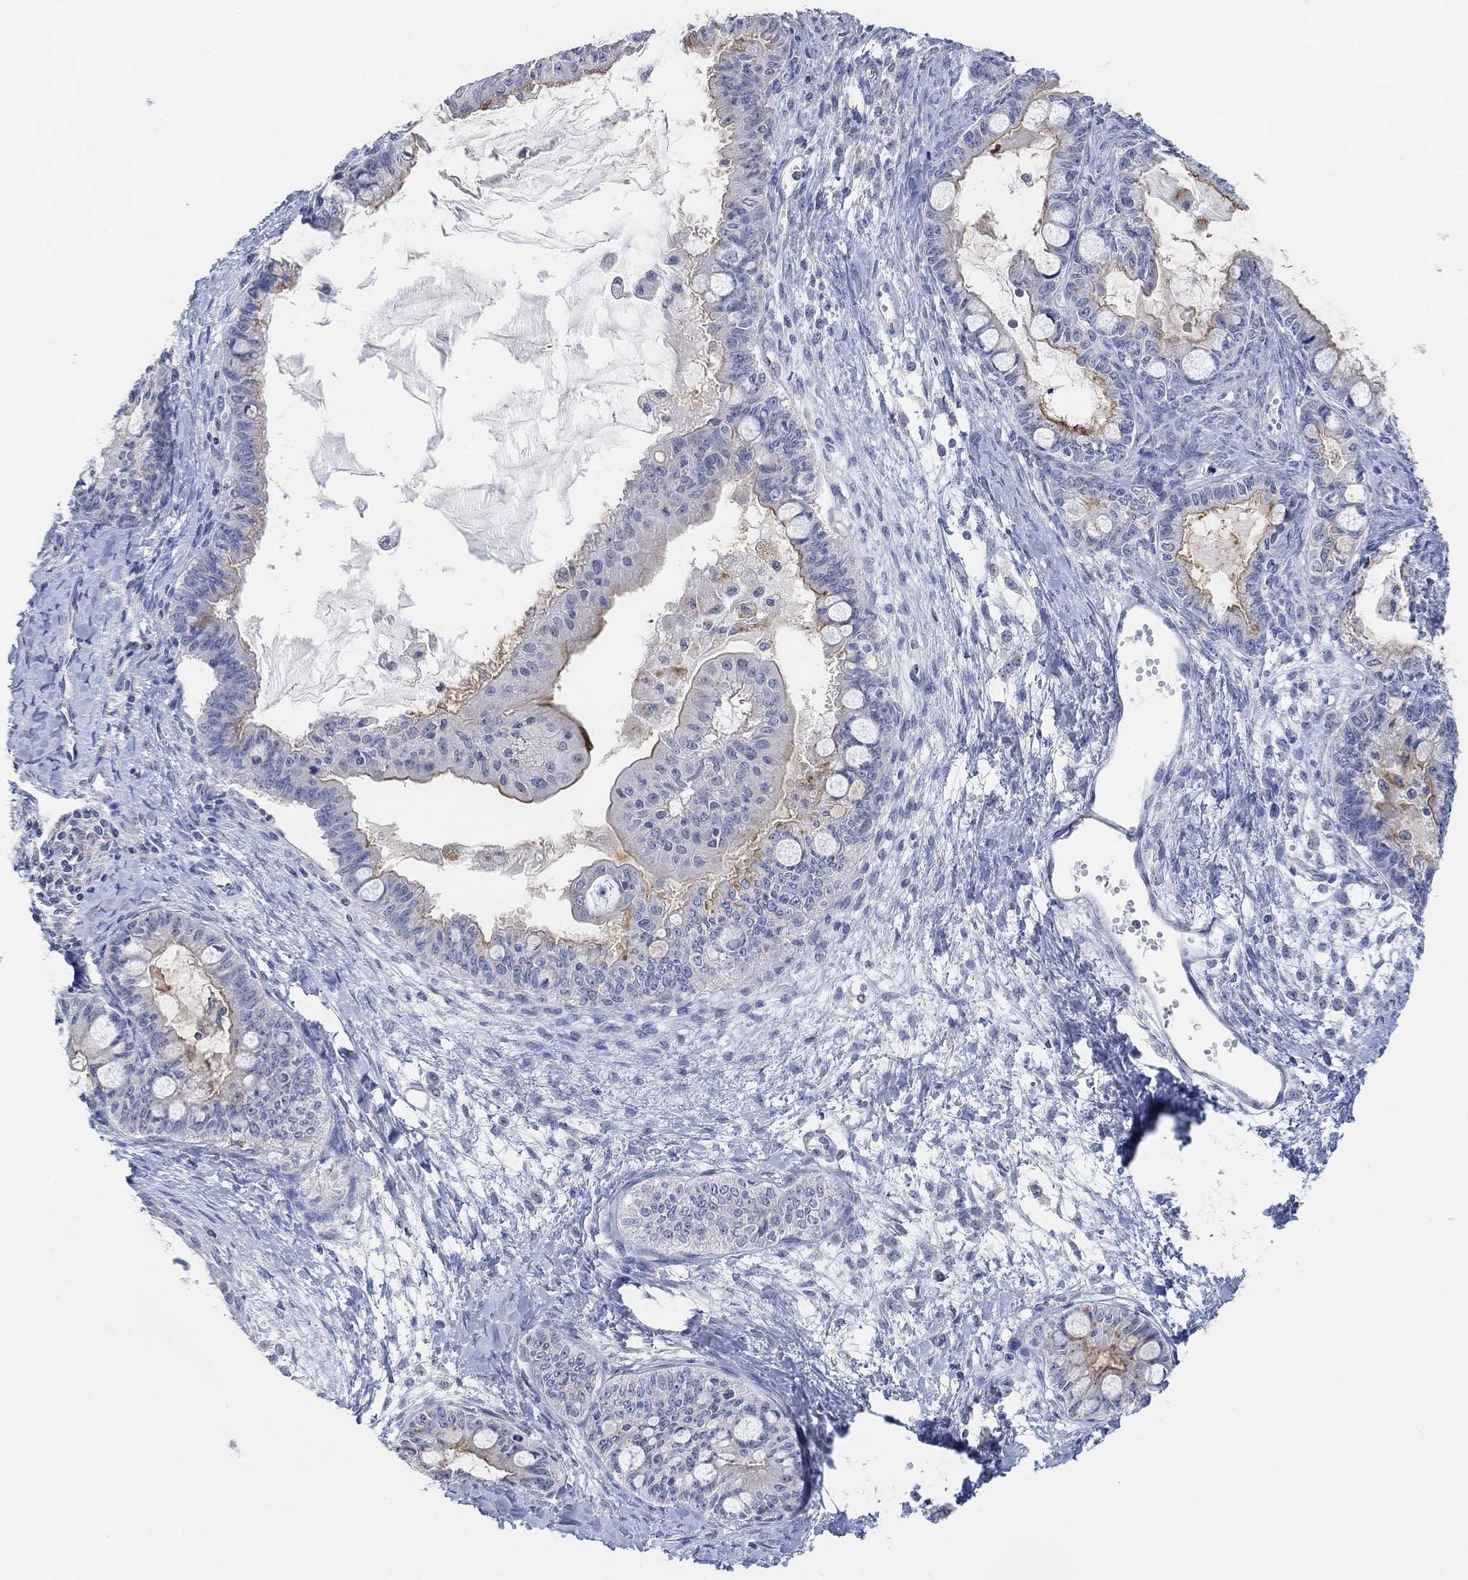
{"staining": {"intensity": "strong", "quantity": "<25%", "location": "cytoplasmic/membranous"}, "tissue": "ovarian cancer", "cell_type": "Tumor cells", "image_type": "cancer", "snomed": [{"axis": "morphology", "description": "Cystadenocarcinoma, mucinous, NOS"}, {"axis": "topography", "description": "Ovary"}], "caption": "Mucinous cystadenocarcinoma (ovarian) tissue demonstrates strong cytoplasmic/membranous staining in approximately <25% of tumor cells", "gene": "MUC1", "patient": {"sex": "female", "age": 63}}